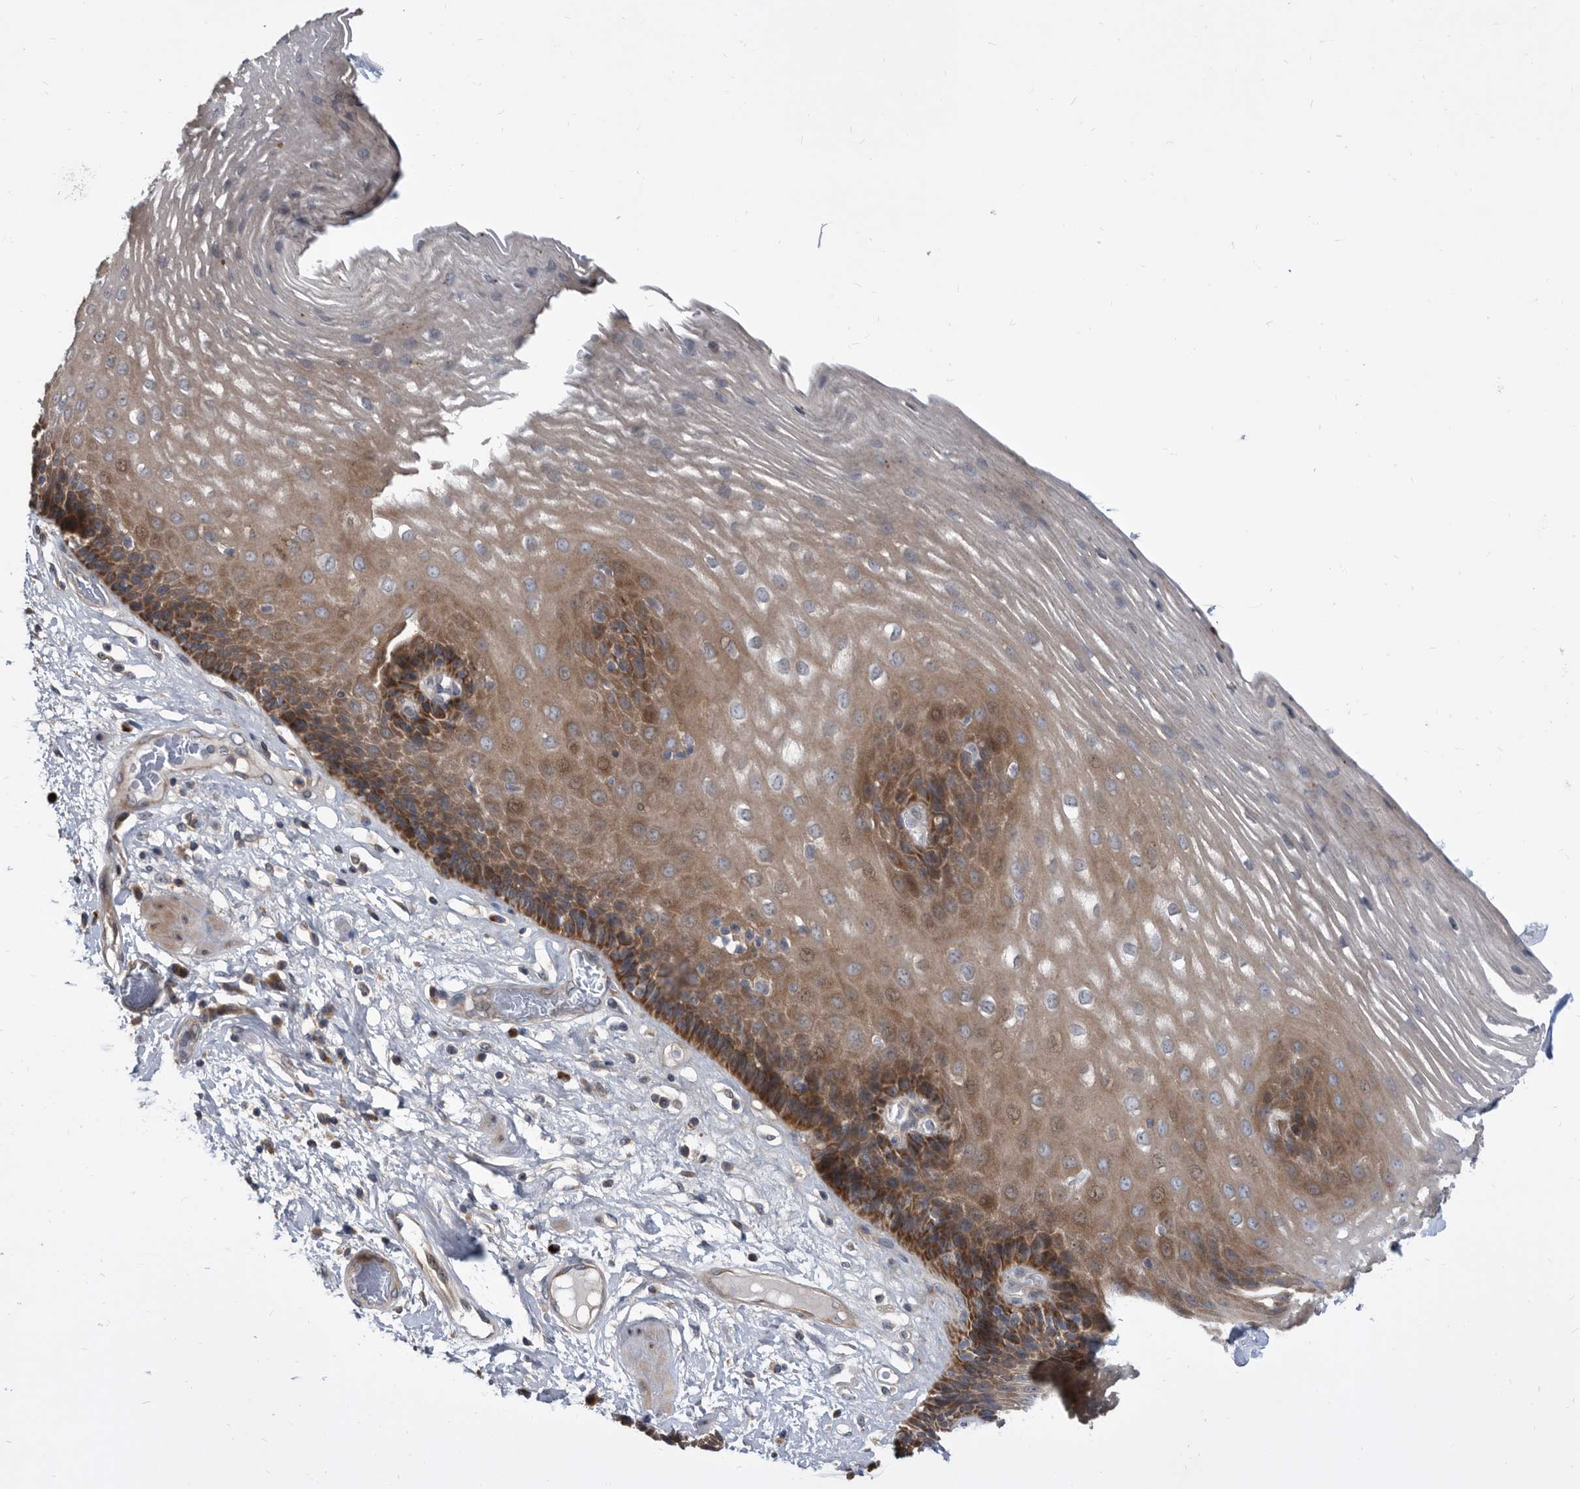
{"staining": {"intensity": "moderate", "quantity": ">75%", "location": "cytoplasmic/membranous"}, "tissue": "esophagus", "cell_type": "Squamous epithelial cells", "image_type": "normal", "snomed": [{"axis": "morphology", "description": "Normal tissue, NOS"}, {"axis": "morphology", "description": "Adenocarcinoma, NOS"}, {"axis": "topography", "description": "Esophagus"}], "caption": "Esophagus stained with IHC displays moderate cytoplasmic/membranous expression in approximately >75% of squamous epithelial cells. (Stains: DAB in brown, nuclei in blue, Microscopy: brightfield microscopy at high magnification).", "gene": "APEH", "patient": {"sex": "male", "age": 62}}